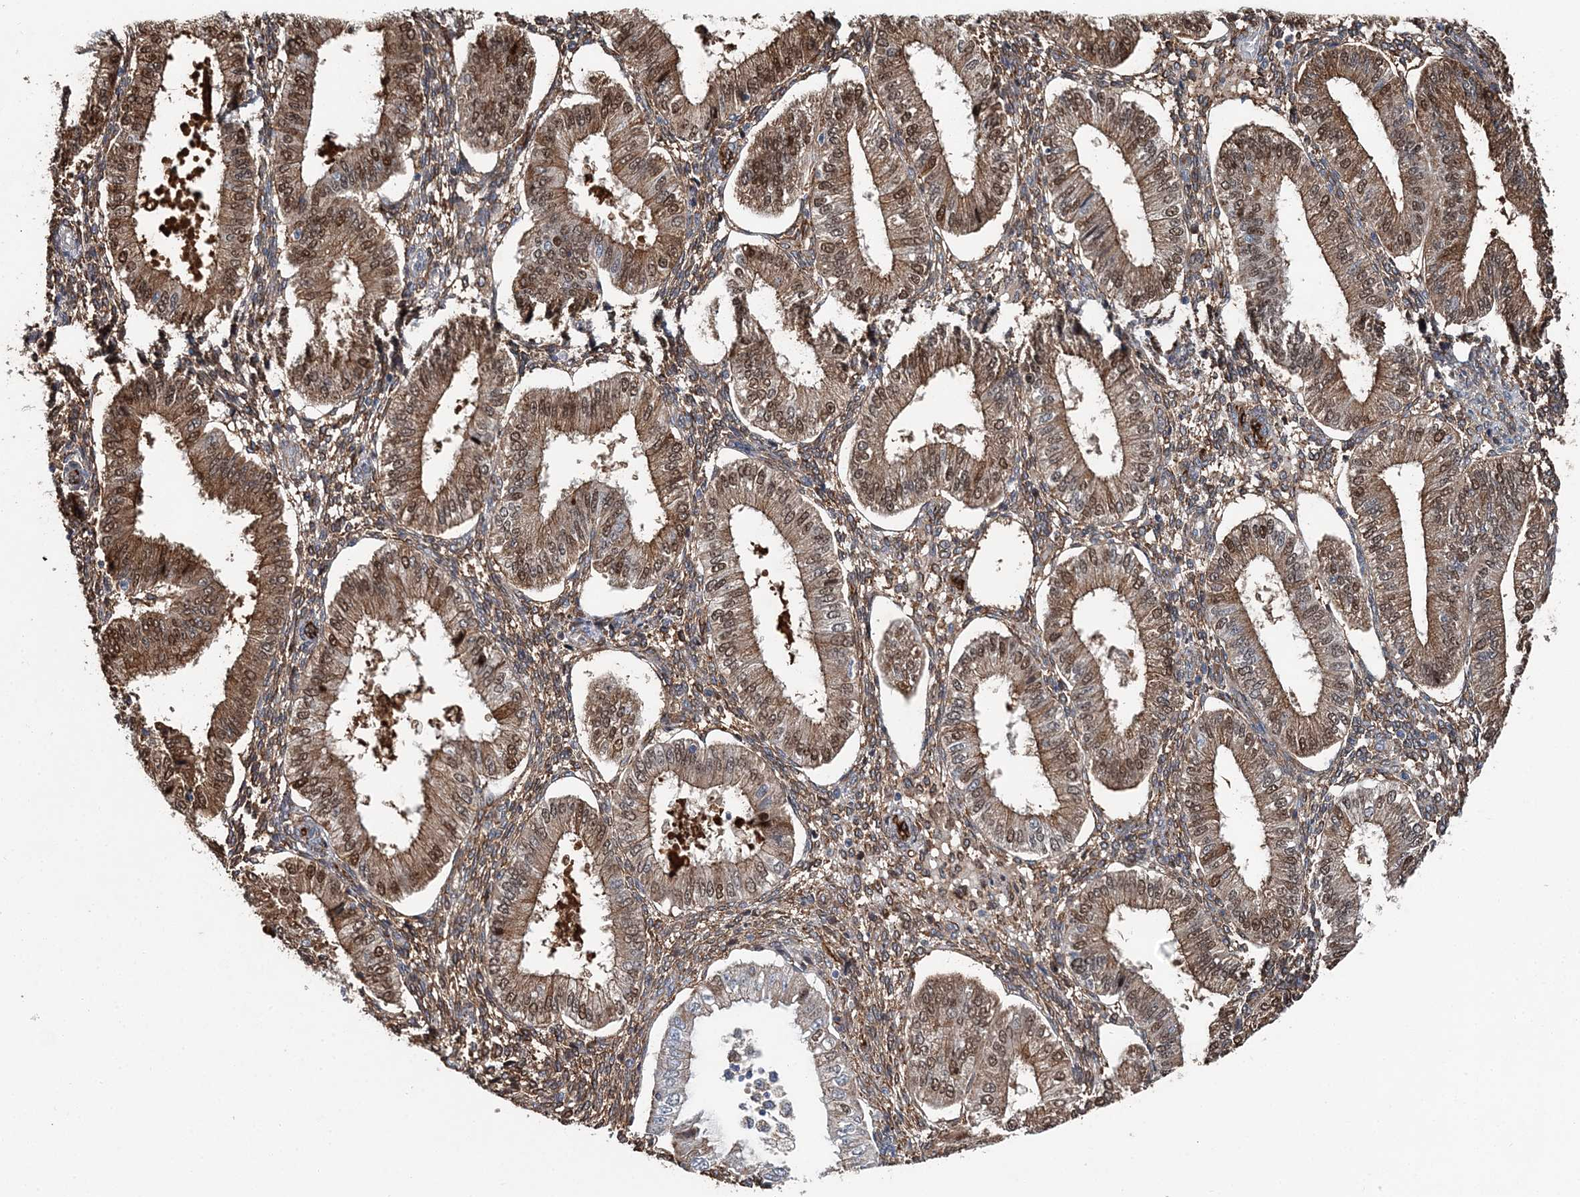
{"staining": {"intensity": "moderate", "quantity": "25%-75%", "location": "cytoplasmic/membranous"}, "tissue": "endometrium", "cell_type": "Cells in endometrial stroma", "image_type": "normal", "snomed": [{"axis": "morphology", "description": "Normal tissue, NOS"}, {"axis": "topography", "description": "Endometrium"}], "caption": "Immunohistochemistry staining of benign endometrium, which demonstrates medium levels of moderate cytoplasmic/membranous staining in approximately 25%-75% of cells in endometrial stroma indicating moderate cytoplasmic/membranous protein expression. The staining was performed using DAB (3,3'-diaminobenzidine) (brown) for protein detection and nuclei were counterstained in hematoxylin (blue).", "gene": "SPOPL", "patient": {"sex": "female", "age": 39}}